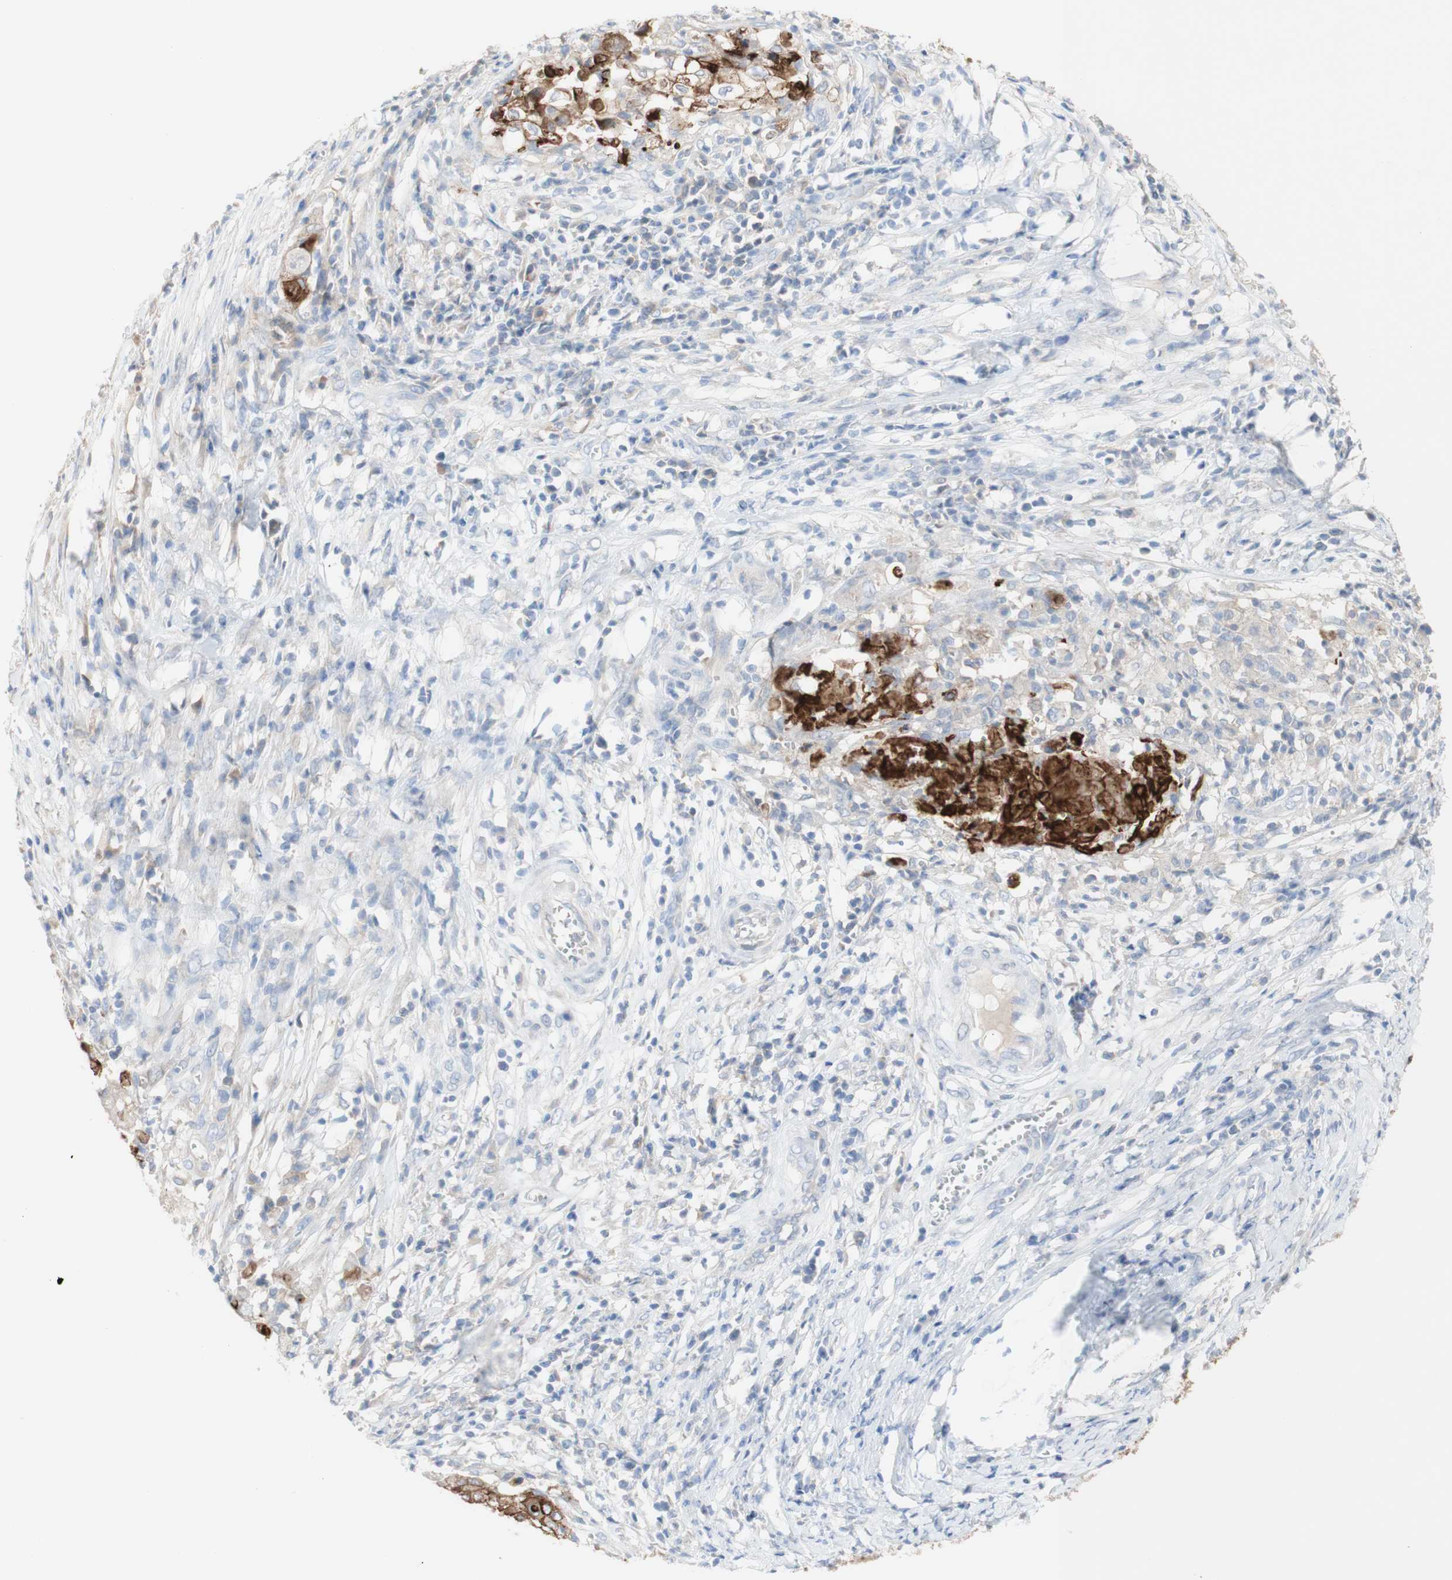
{"staining": {"intensity": "strong", "quantity": "25%-75%", "location": "cytoplasmic/membranous"}, "tissue": "cervical cancer", "cell_type": "Tumor cells", "image_type": "cancer", "snomed": [{"axis": "morphology", "description": "Squamous cell carcinoma, NOS"}, {"axis": "topography", "description": "Cervix"}], "caption": "Immunohistochemistry (IHC) of squamous cell carcinoma (cervical) reveals high levels of strong cytoplasmic/membranous positivity in about 25%-75% of tumor cells. (Brightfield microscopy of DAB IHC at high magnification).", "gene": "DSC2", "patient": {"sex": "female", "age": 39}}